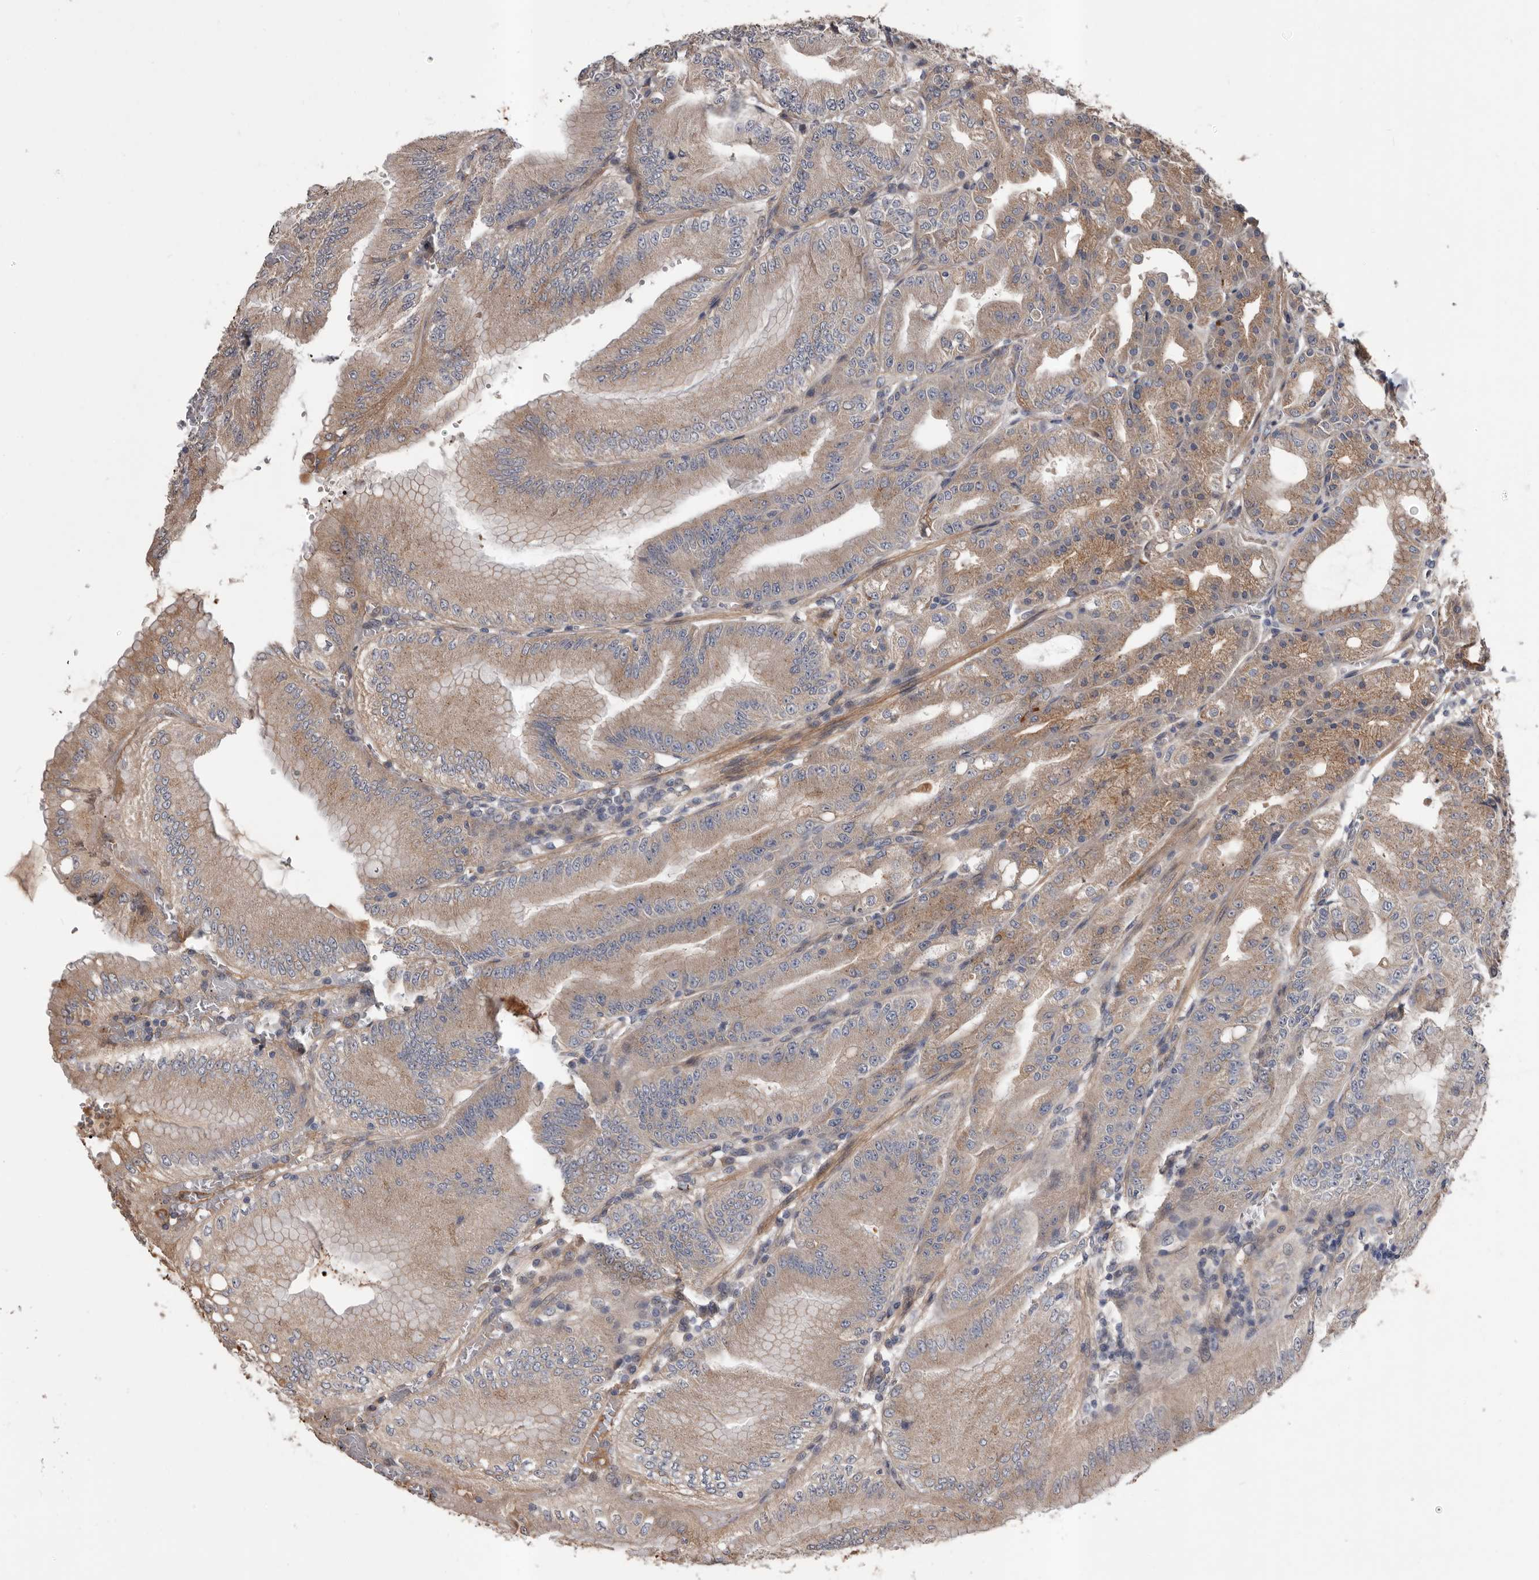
{"staining": {"intensity": "weak", "quantity": ">75%", "location": "cytoplasmic/membranous"}, "tissue": "stomach", "cell_type": "Glandular cells", "image_type": "normal", "snomed": [{"axis": "morphology", "description": "Normal tissue, NOS"}, {"axis": "topography", "description": "Stomach, lower"}], "caption": "This image shows immunohistochemistry (IHC) staining of unremarkable stomach, with low weak cytoplasmic/membranous expression in approximately >75% of glandular cells.", "gene": "PRKD1", "patient": {"sex": "male", "age": 71}}